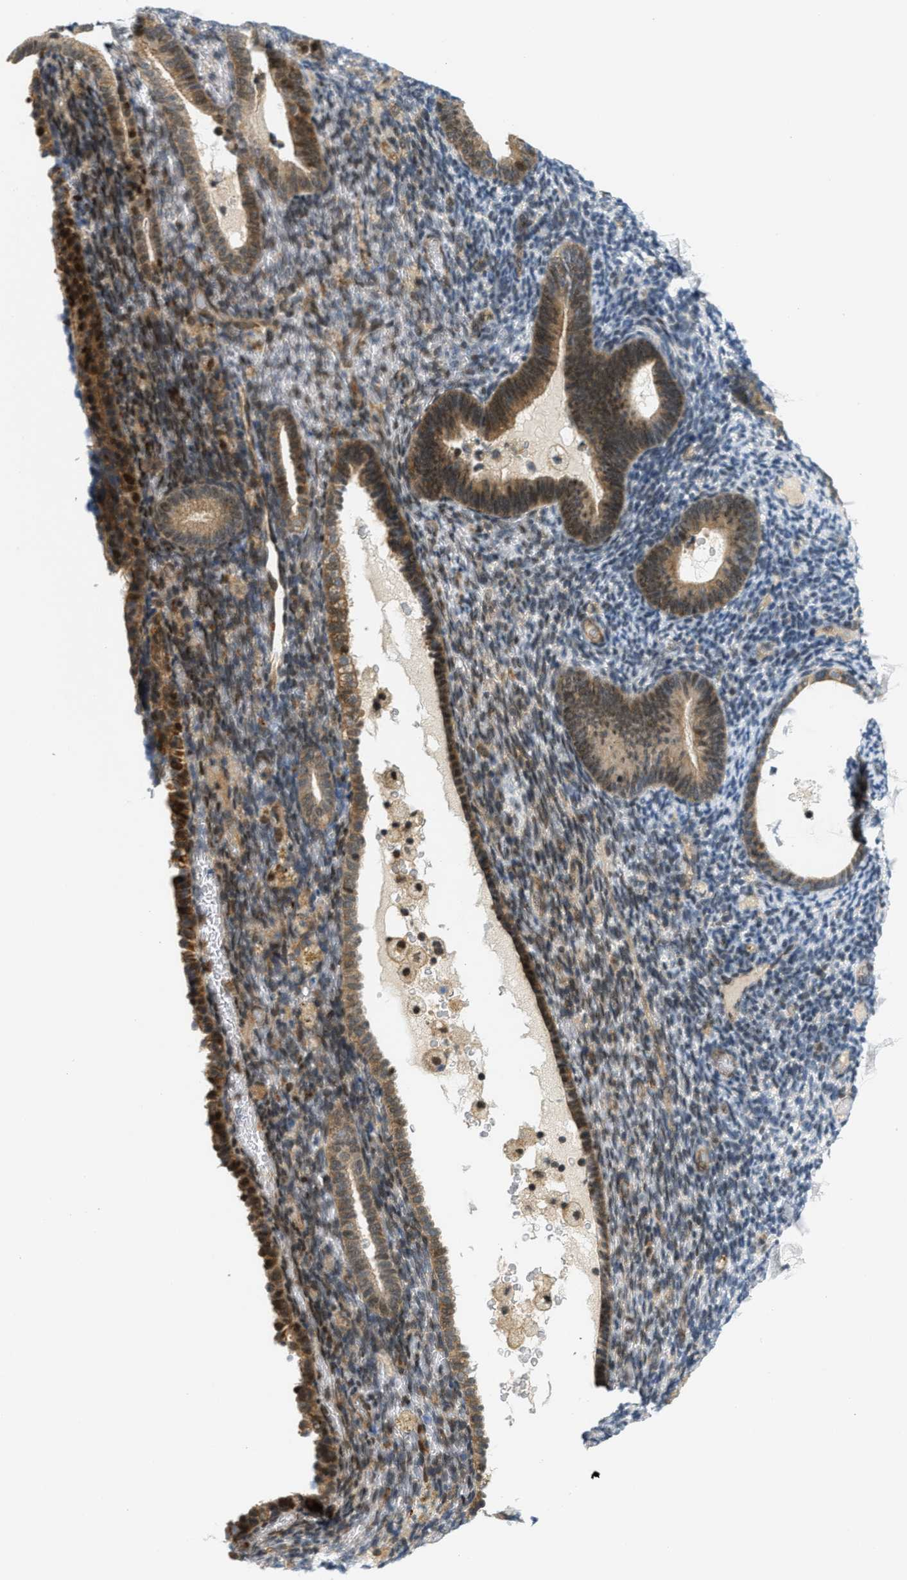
{"staining": {"intensity": "moderate", "quantity": "<25%", "location": "cytoplasmic/membranous"}, "tissue": "endometrium", "cell_type": "Cells in endometrial stroma", "image_type": "normal", "snomed": [{"axis": "morphology", "description": "Normal tissue, NOS"}, {"axis": "topography", "description": "Endometrium"}], "caption": "Immunohistochemical staining of benign human endometrium displays low levels of moderate cytoplasmic/membranous staining in approximately <25% of cells in endometrial stroma. (Brightfield microscopy of DAB IHC at high magnification).", "gene": "KMT2A", "patient": {"sex": "female", "age": 51}}